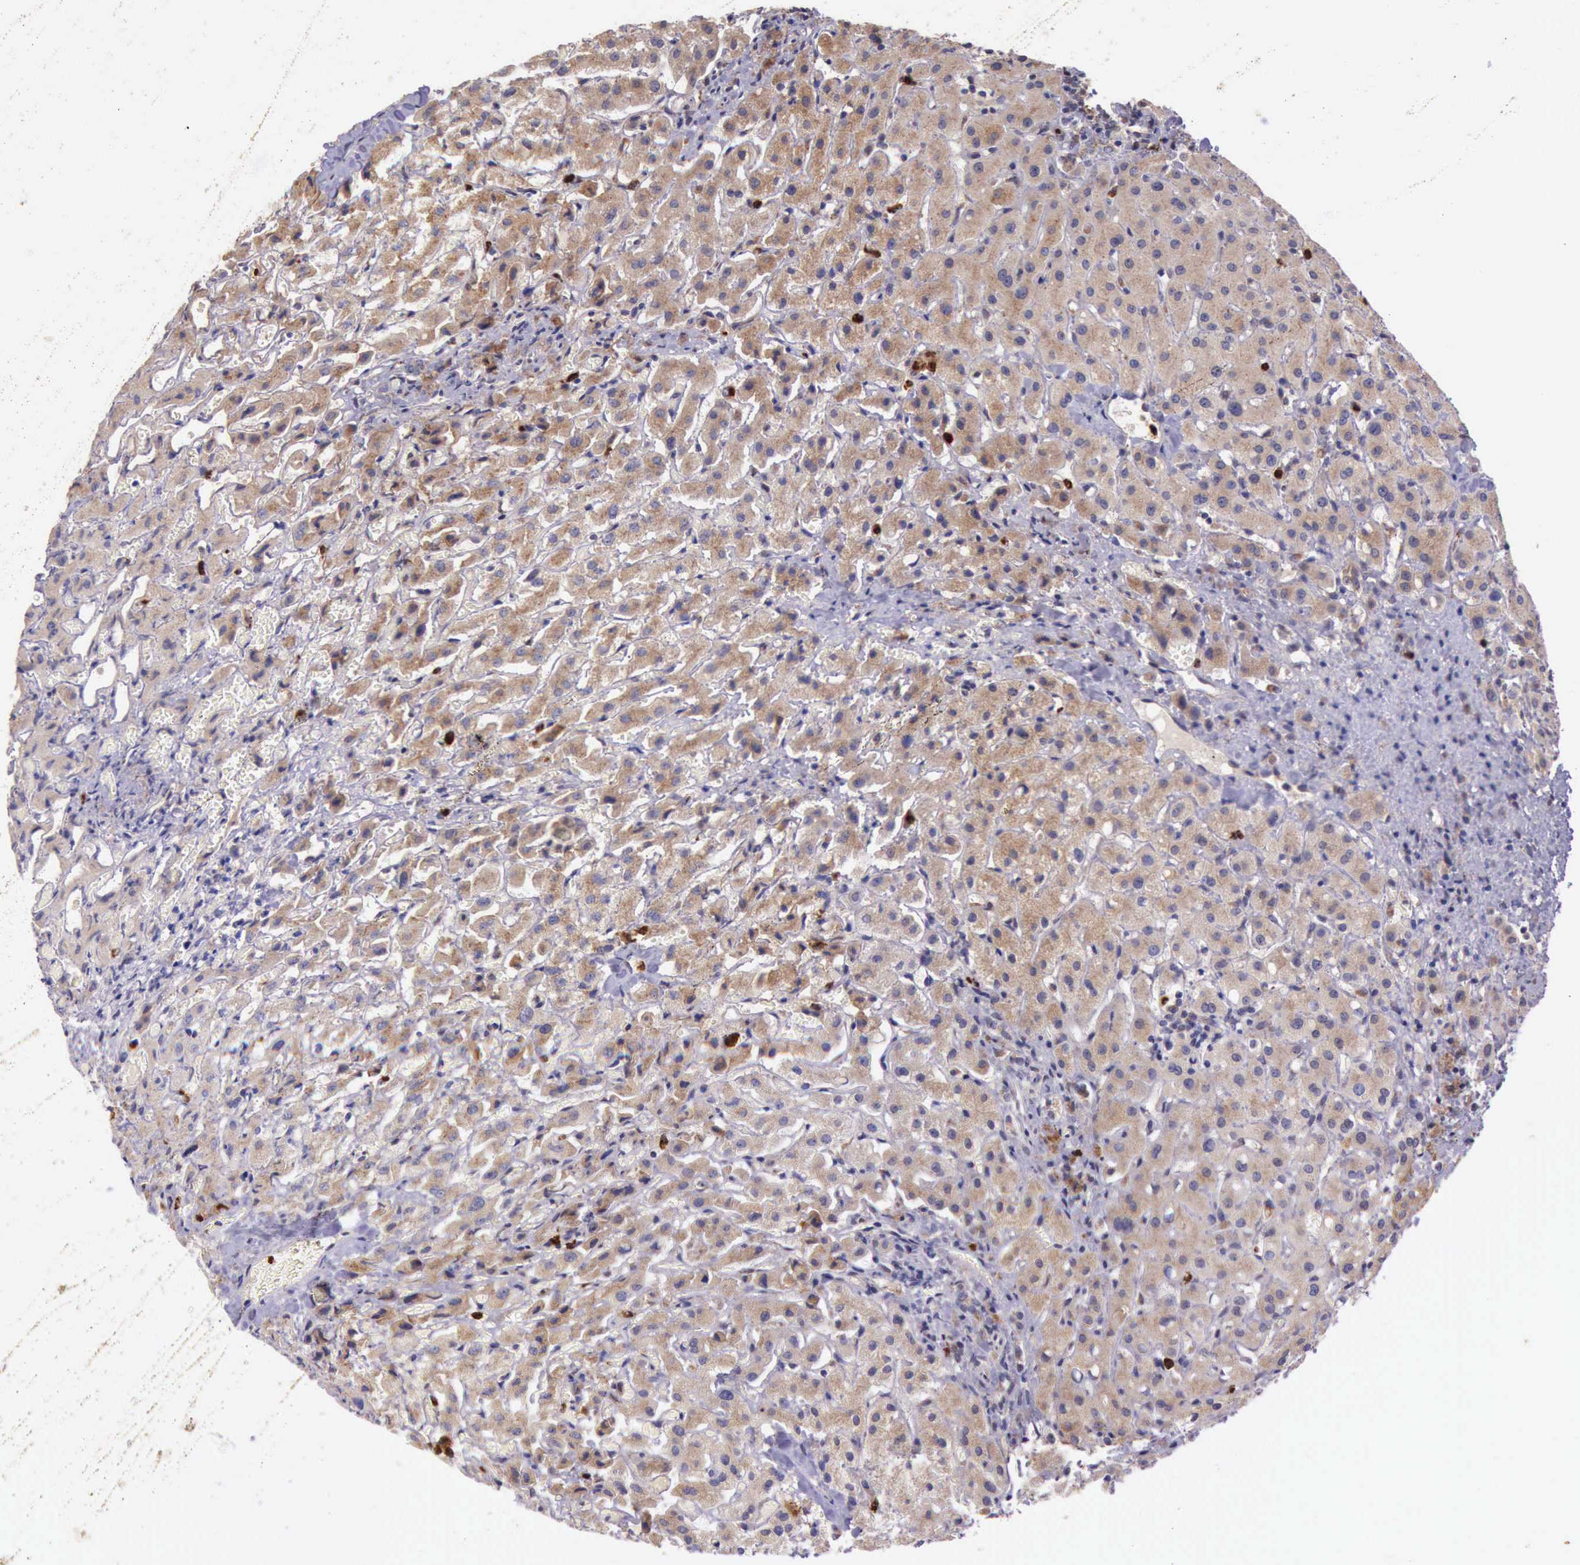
{"staining": {"intensity": "moderate", "quantity": "25%-75%", "location": "cytoplasmic/membranous"}, "tissue": "liver", "cell_type": "Cholangiocytes", "image_type": "normal", "snomed": [{"axis": "morphology", "description": "Normal tissue, NOS"}, {"axis": "topography", "description": "Liver"}], "caption": "DAB (3,3'-diaminobenzidine) immunohistochemical staining of benign liver demonstrates moderate cytoplasmic/membranous protein positivity in approximately 25%-75% of cholangiocytes.", "gene": "ARMCX3", "patient": {"sex": "female", "age": 27}}